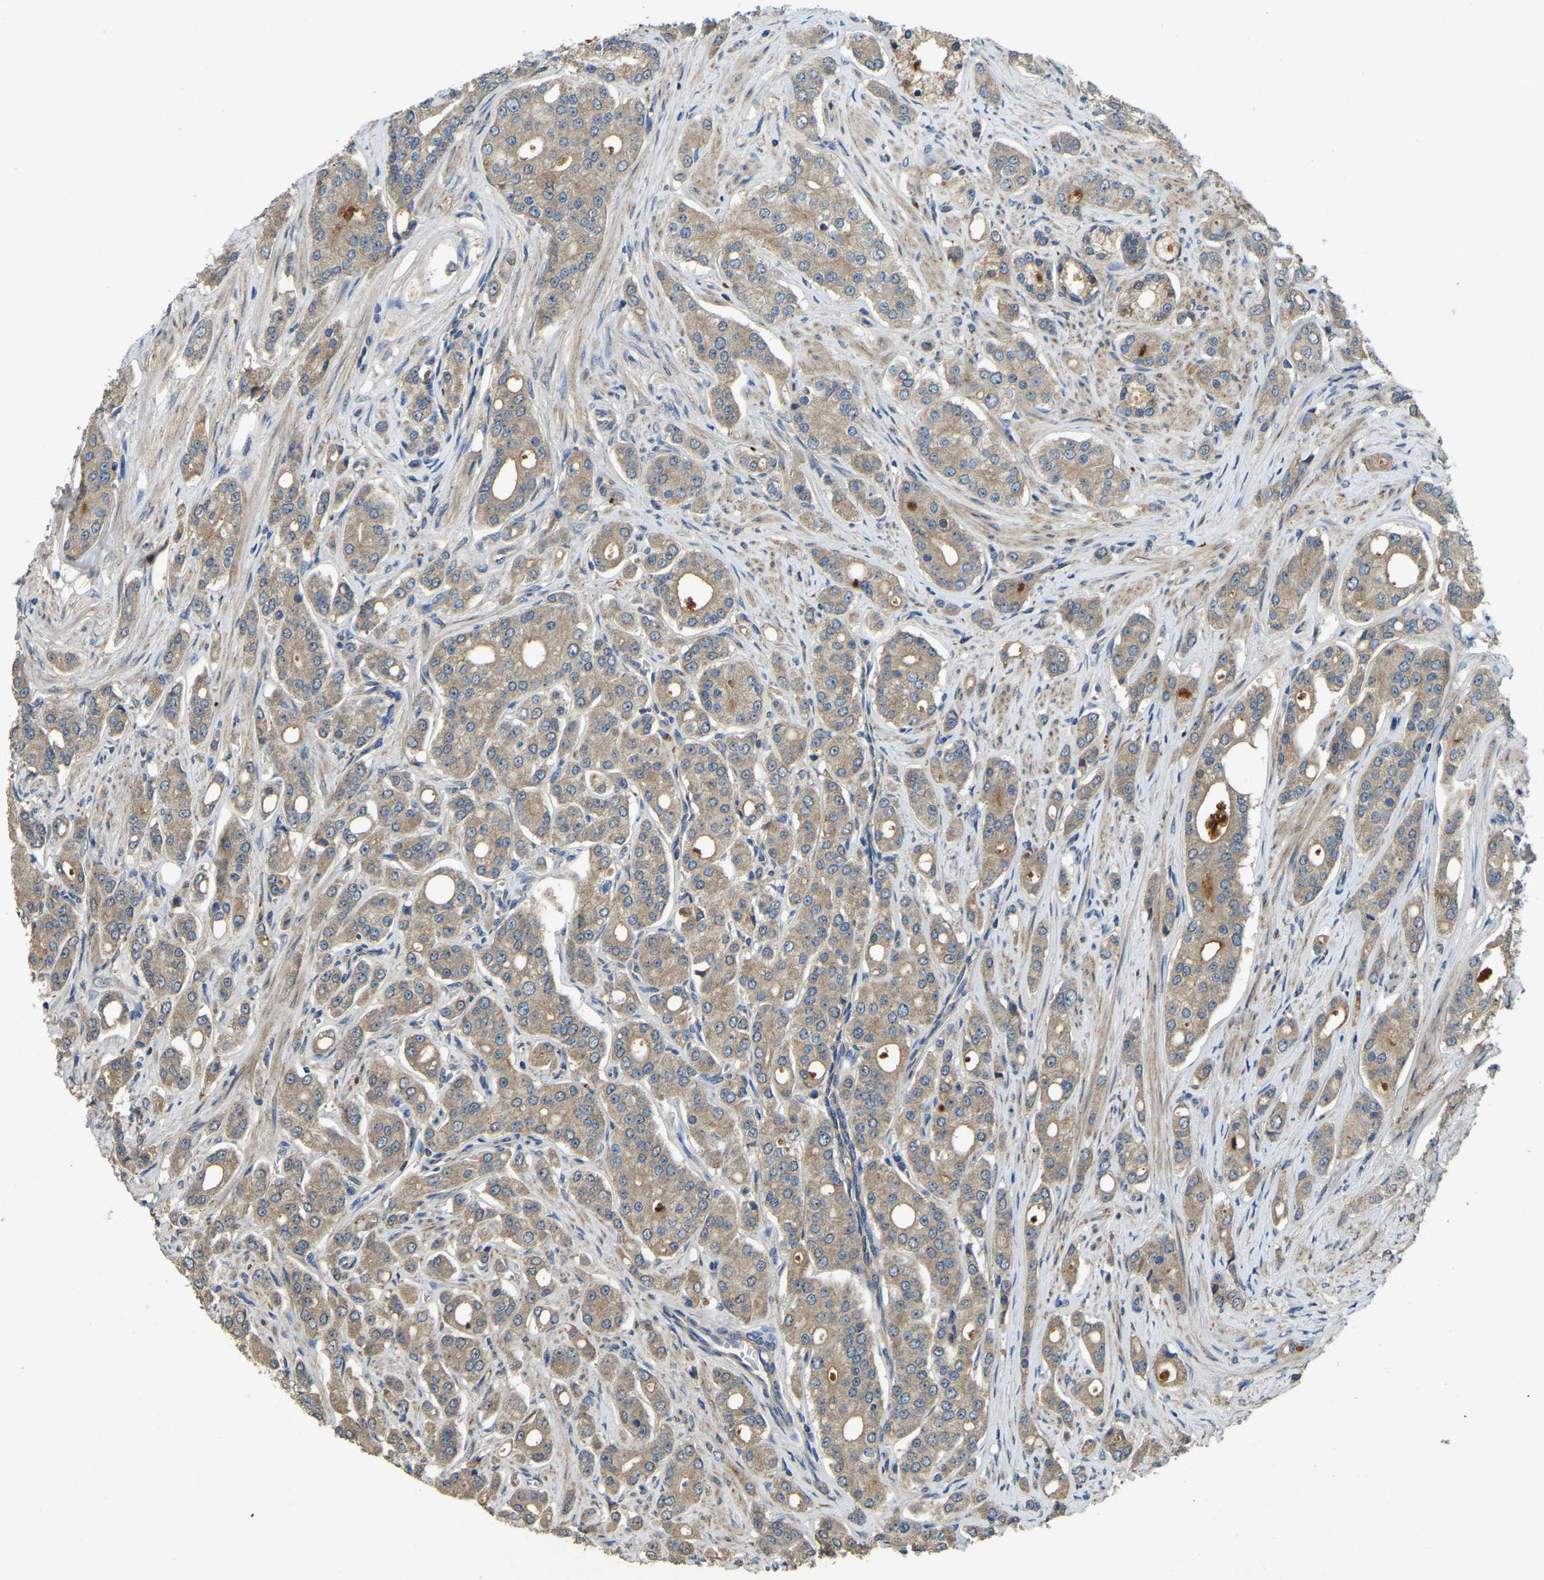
{"staining": {"intensity": "weak", "quantity": ">75%", "location": "cytoplasmic/membranous"}, "tissue": "prostate cancer", "cell_type": "Tumor cells", "image_type": "cancer", "snomed": [{"axis": "morphology", "description": "Adenocarcinoma, High grade"}, {"axis": "topography", "description": "Prostate"}], "caption": "Protein expression analysis of human prostate high-grade adenocarcinoma reveals weak cytoplasmic/membranous staining in approximately >75% of tumor cells. (Stains: DAB in brown, nuclei in blue, Microscopy: brightfield microscopy at high magnification).", "gene": "ATP8B1", "patient": {"sex": "male", "age": 71}}